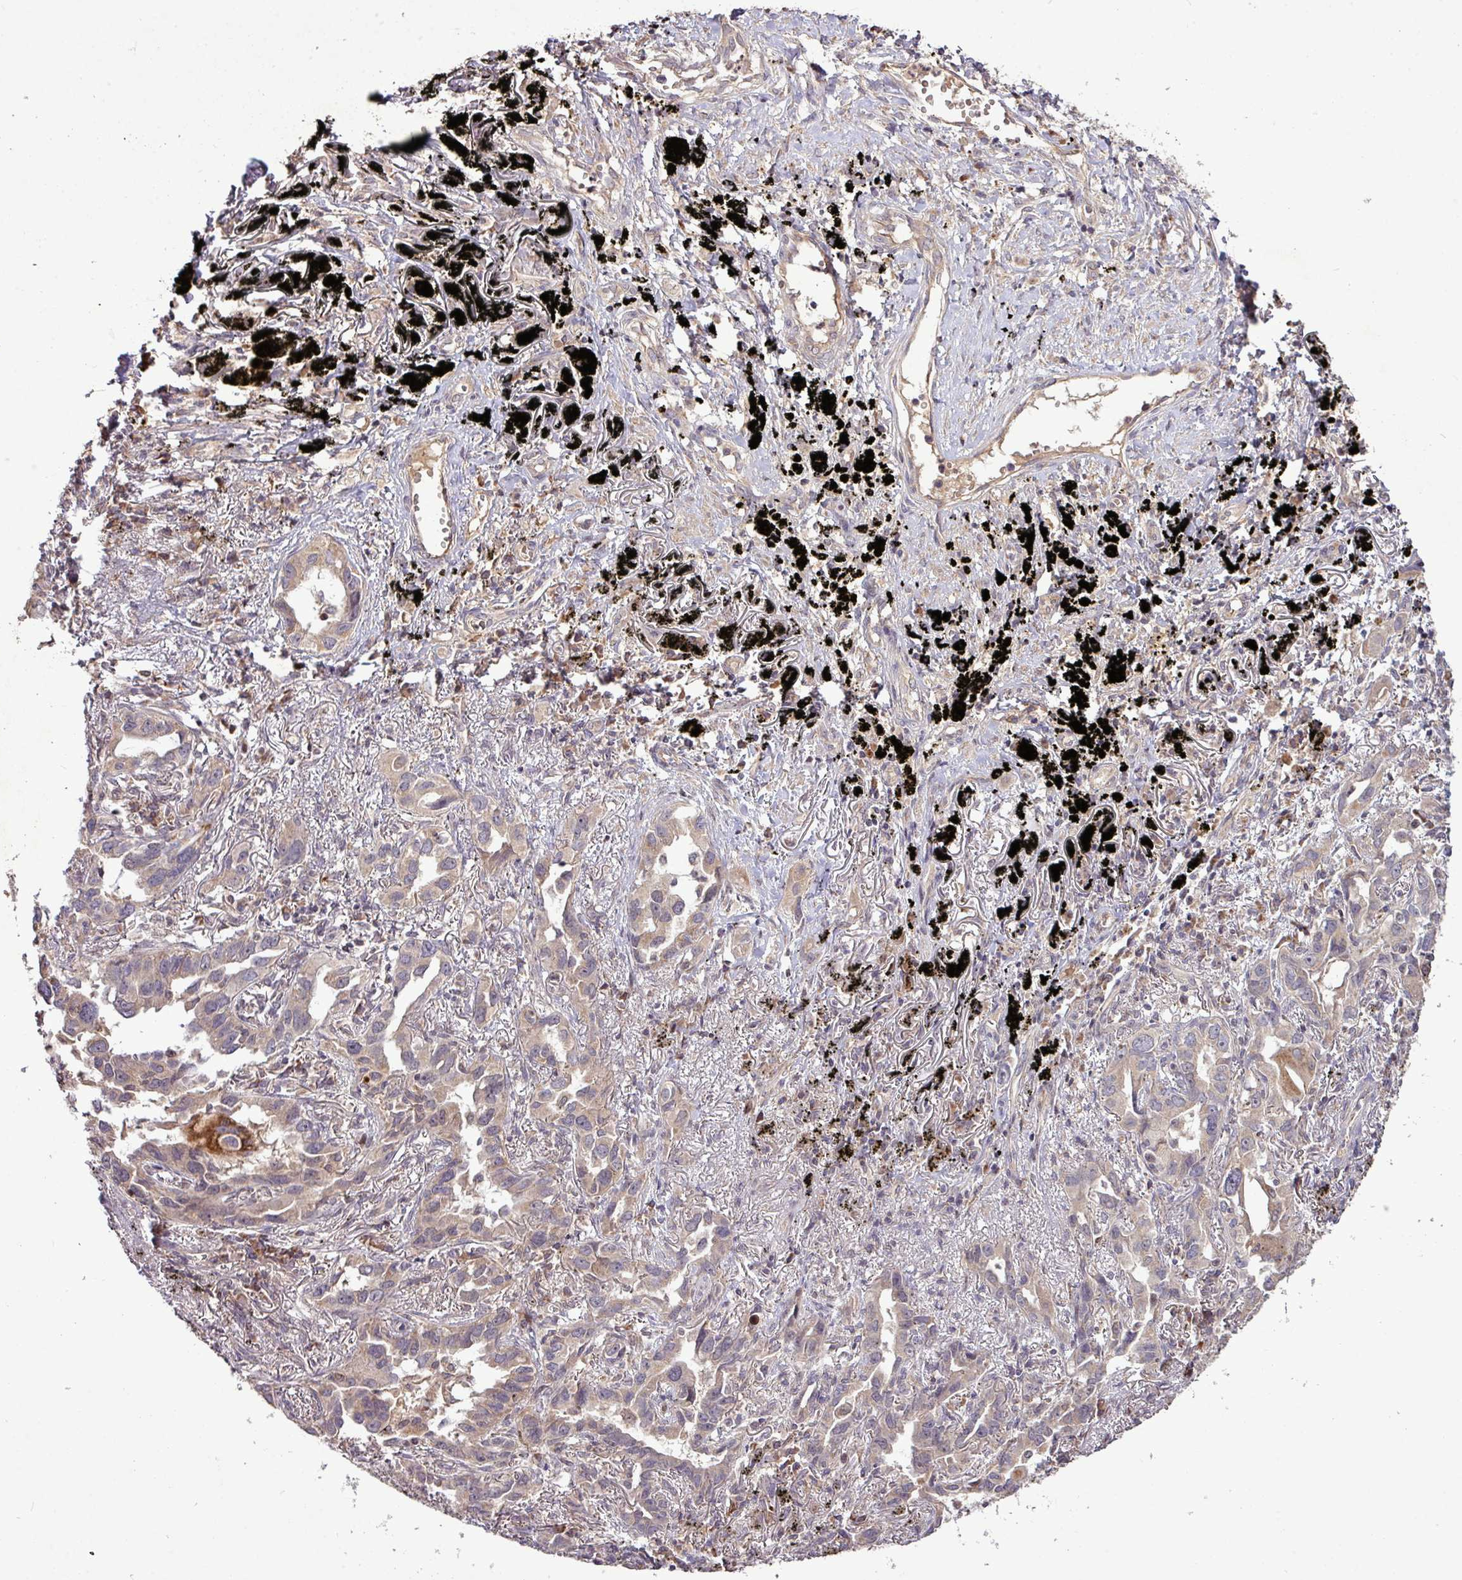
{"staining": {"intensity": "weak", "quantity": ">75%", "location": "cytoplasmic/membranous"}, "tissue": "lung cancer", "cell_type": "Tumor cells", "image_type": "cancer", "snomed": [{"axis": "morphology", "description": "Adenocarcinoma, NOS"}, {"axis": "topography", "description": "Lung"}], "caption": "Adenocarcinoma (lung) was stained to show a protein in brown. There is low levels of weak cytoplasmic/membranous staining in about >75% of tumor cells. The staining was performed using DAB (3,3'-diaminobenzidine), with brown indicating positive protein expression. Nuclei are stained blue with hematoxylin.", "gene": "YPEL3", "patient": {"sex": "male", "age": 67}}